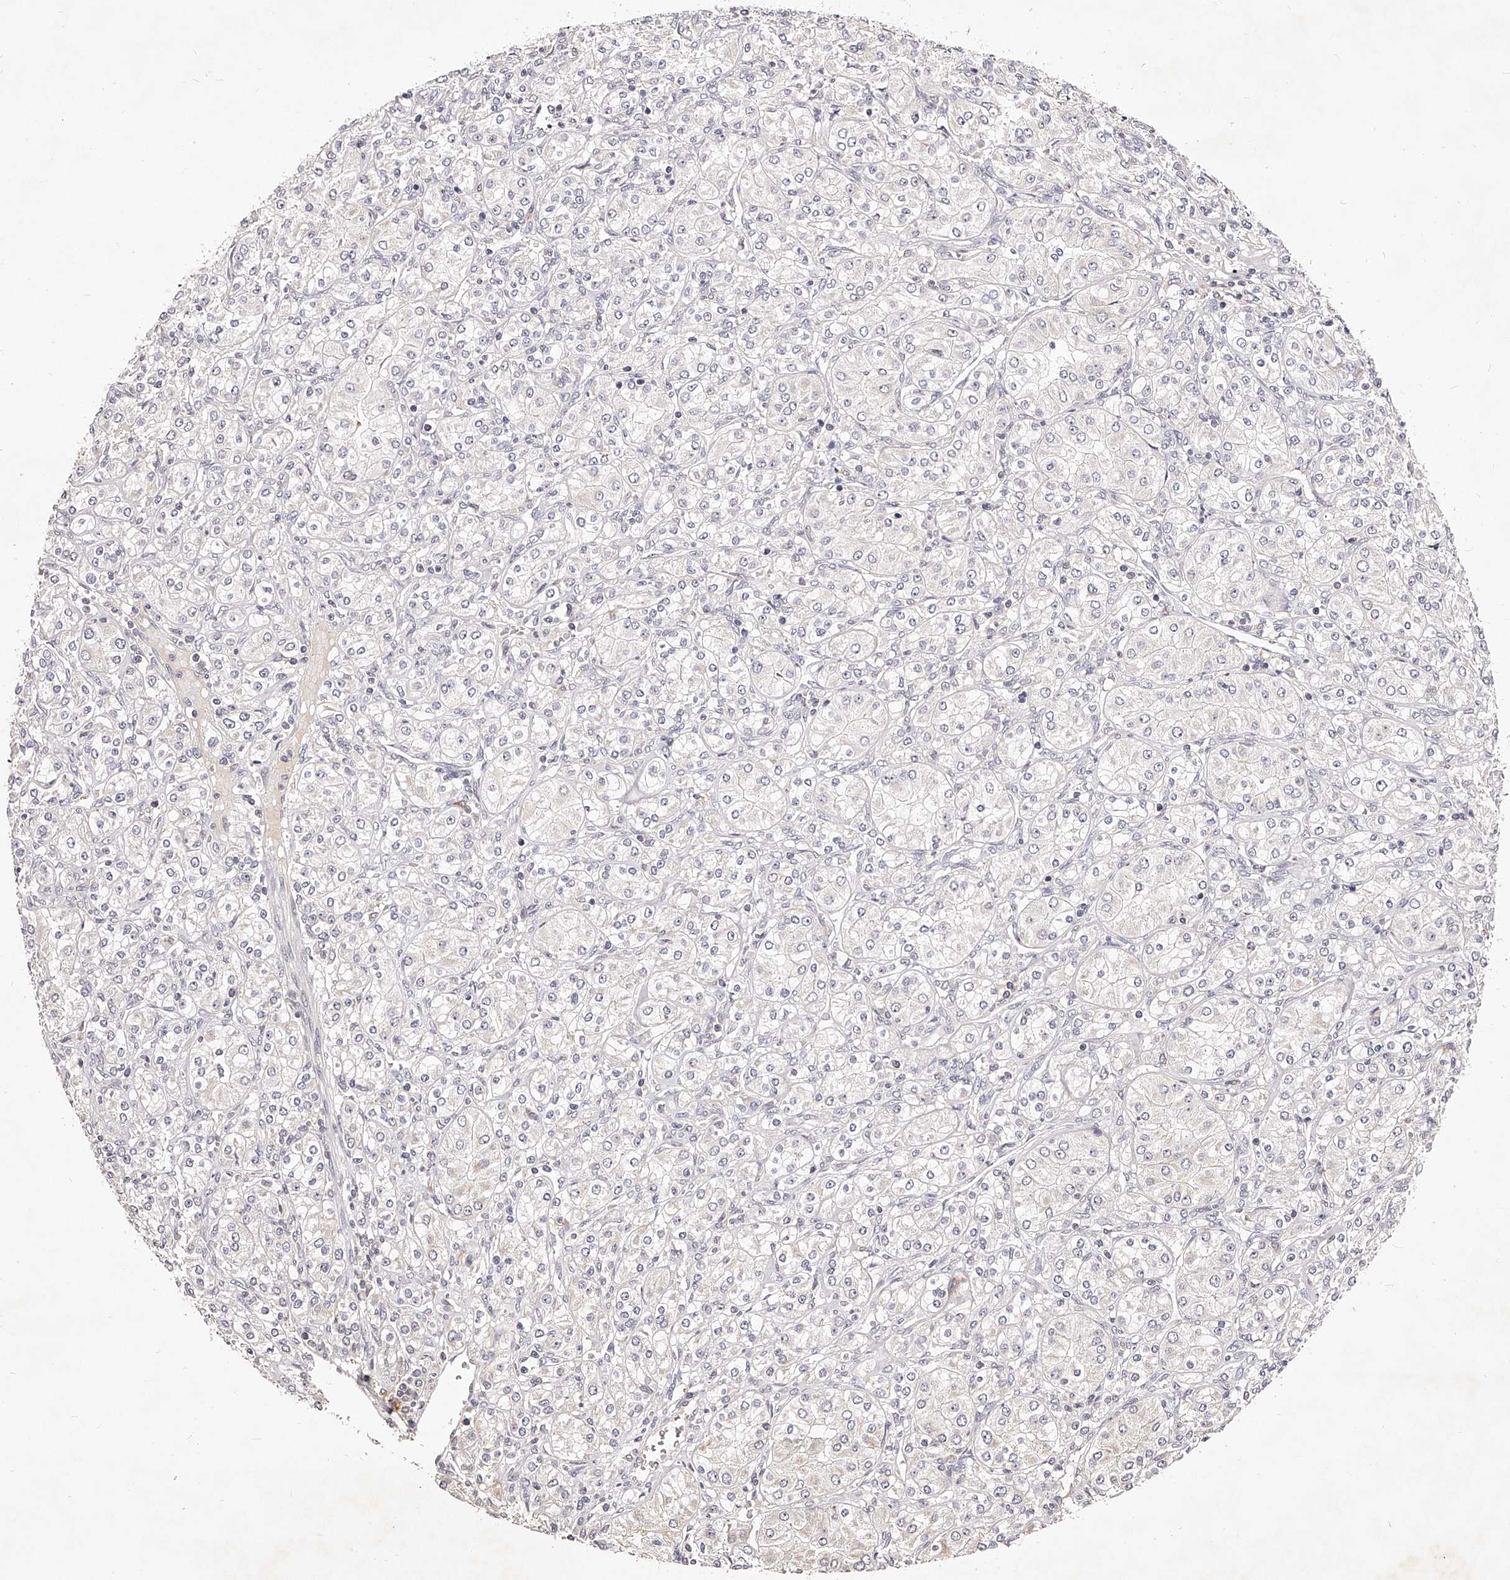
{"staining": {"intensity": "negative", "quantity": "none", "location": "none"}, "tissue": "renal cancer", "cell_type": "Tumor cells", "image_type": "cancer", "snomed": [{"axis": "morphology", "description": "Adenocarcinoma, NOS"}, {"axis": "topography", "description": "Kidney"}], "caption": "Tumor cells show no significant protein staining in renal cancer.", "gene": "PHACTR1", "patient": {"sex": "male", "age": 77}}